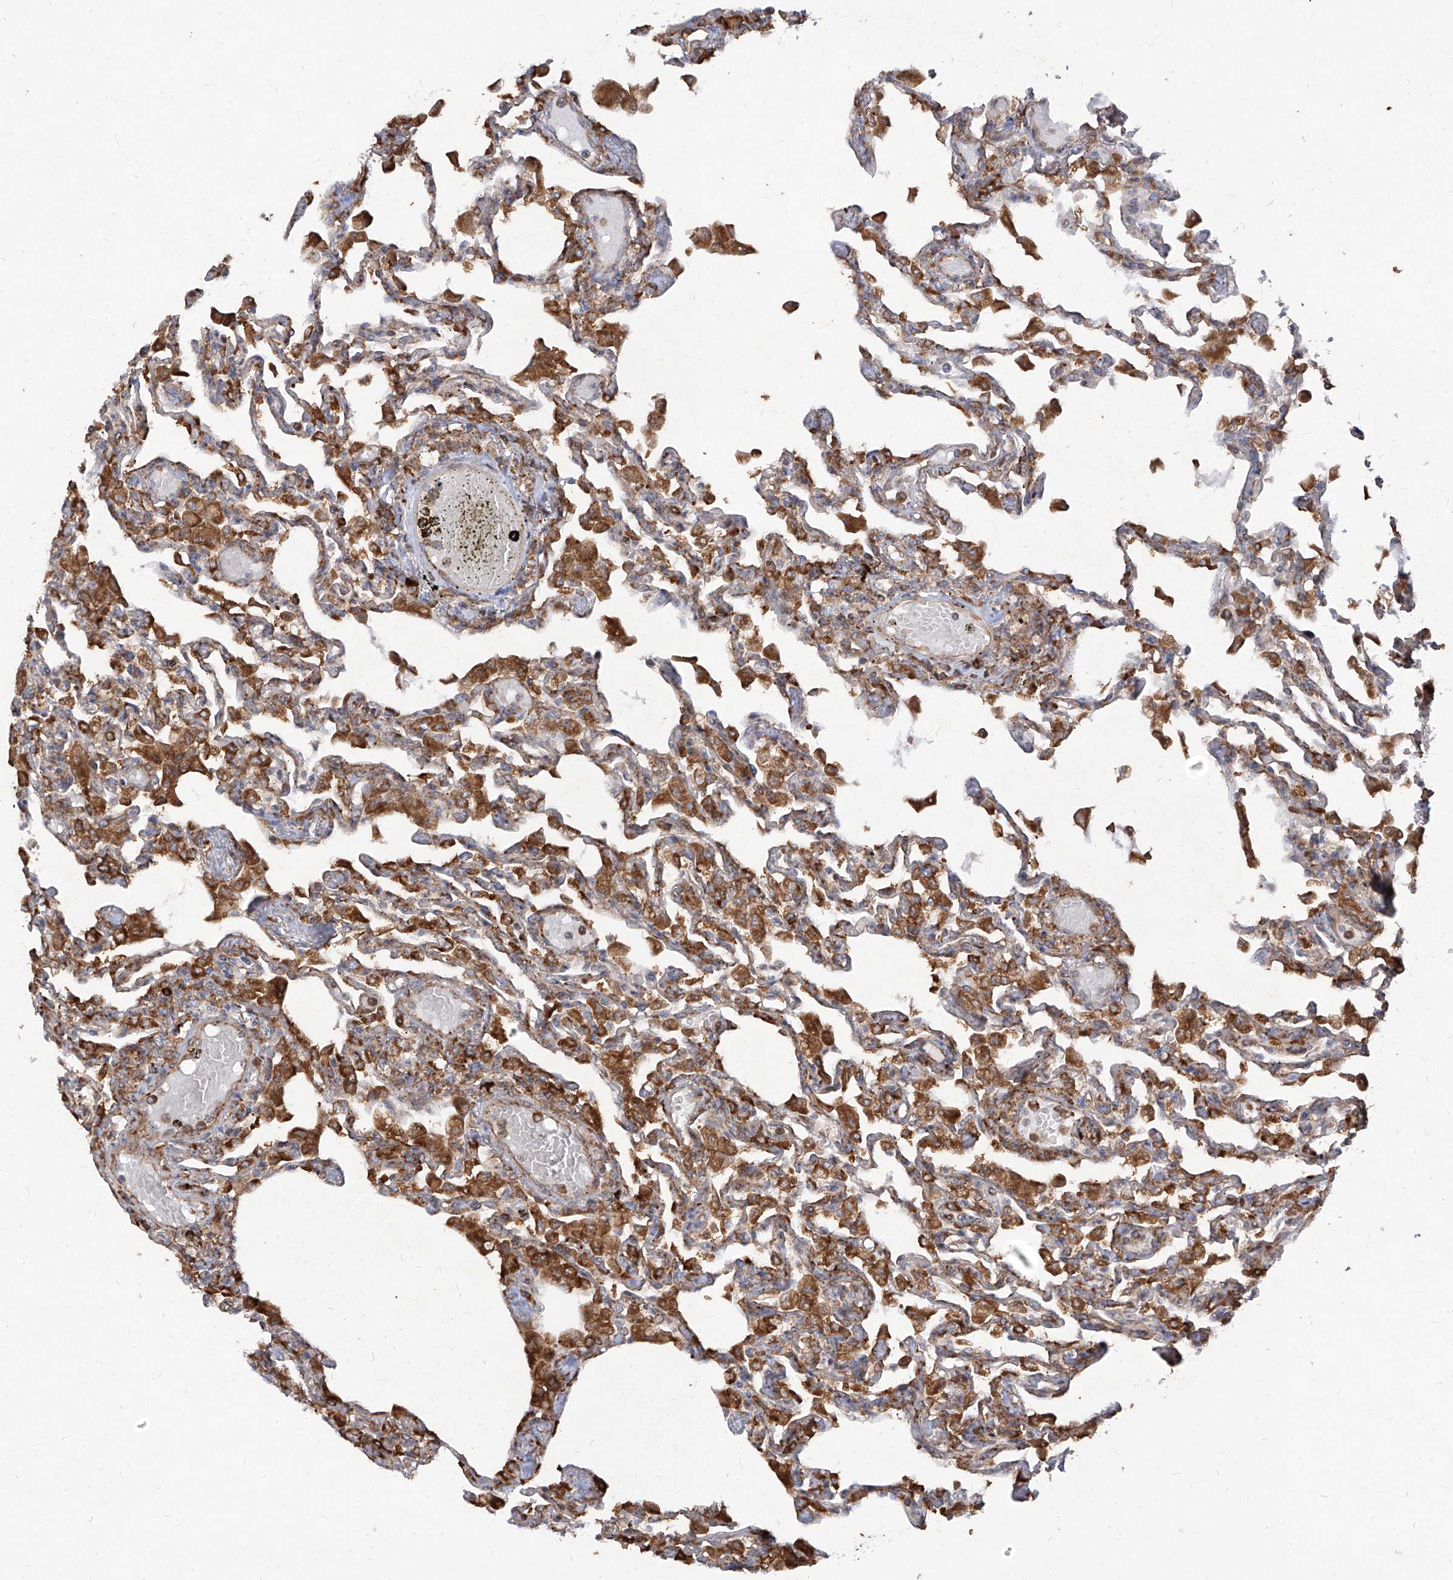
{"staining": {"intensity": "moderate", "quantity": ">75%", "location": "cytoplasmic/membranous"}, "tissue": "lung", "cell_type": "Alveolar cells", "image_type": "normal", "snomed": [{"axis": "morphology", "description": "Normal tissue, NOS"}, {"axis": "topography", "description": "Bronchus"}, {"axis": "topography", "description": "Lung"}], "caption": "Lung stained for a protein (brown) demonstrates moderate cytoplasmic/membranous positive expression in approximately >75% of alveolar cells.", "gene": "RPS25", "patient": {"sex": "female", "age": 49}}